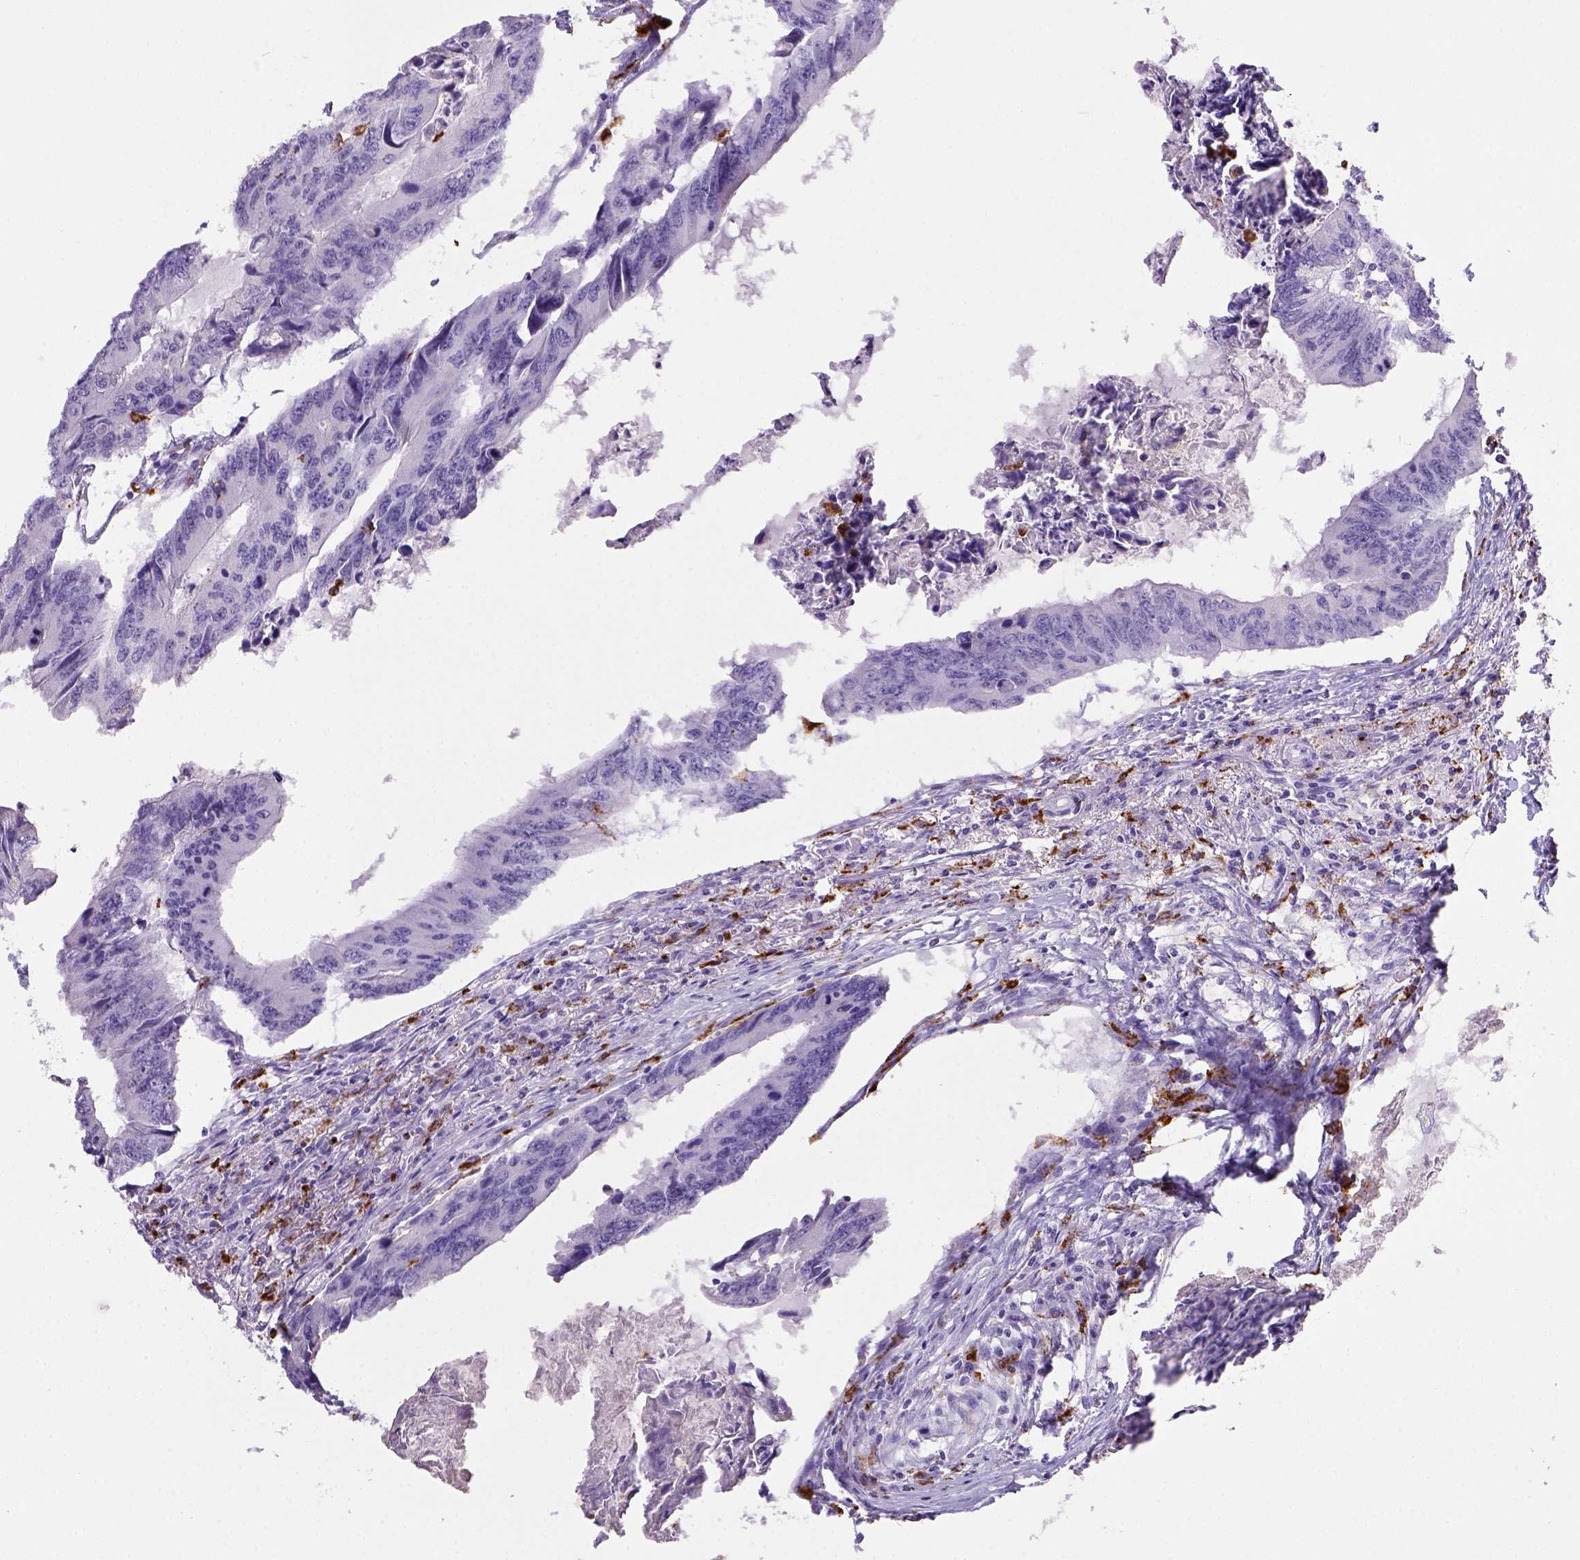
{"staining": {"intensity": "negative", "quantity": "none", "location": "none"}, "tissue": "colorectal cancer", "cell_type": "Tumor cells", "image_type": "cancer", "snomed": [{"axis": "morphology", "description": "Adenocarcinoma, NOS"}, {"axis": "topography", "description": "Colon"}], "caption": "Immunohistochemistry (IHC) of human colorectal cancer shows no positivity in tumor cells.", "gene": "CD68", "patient": {"sex": "male", "age": 53}}